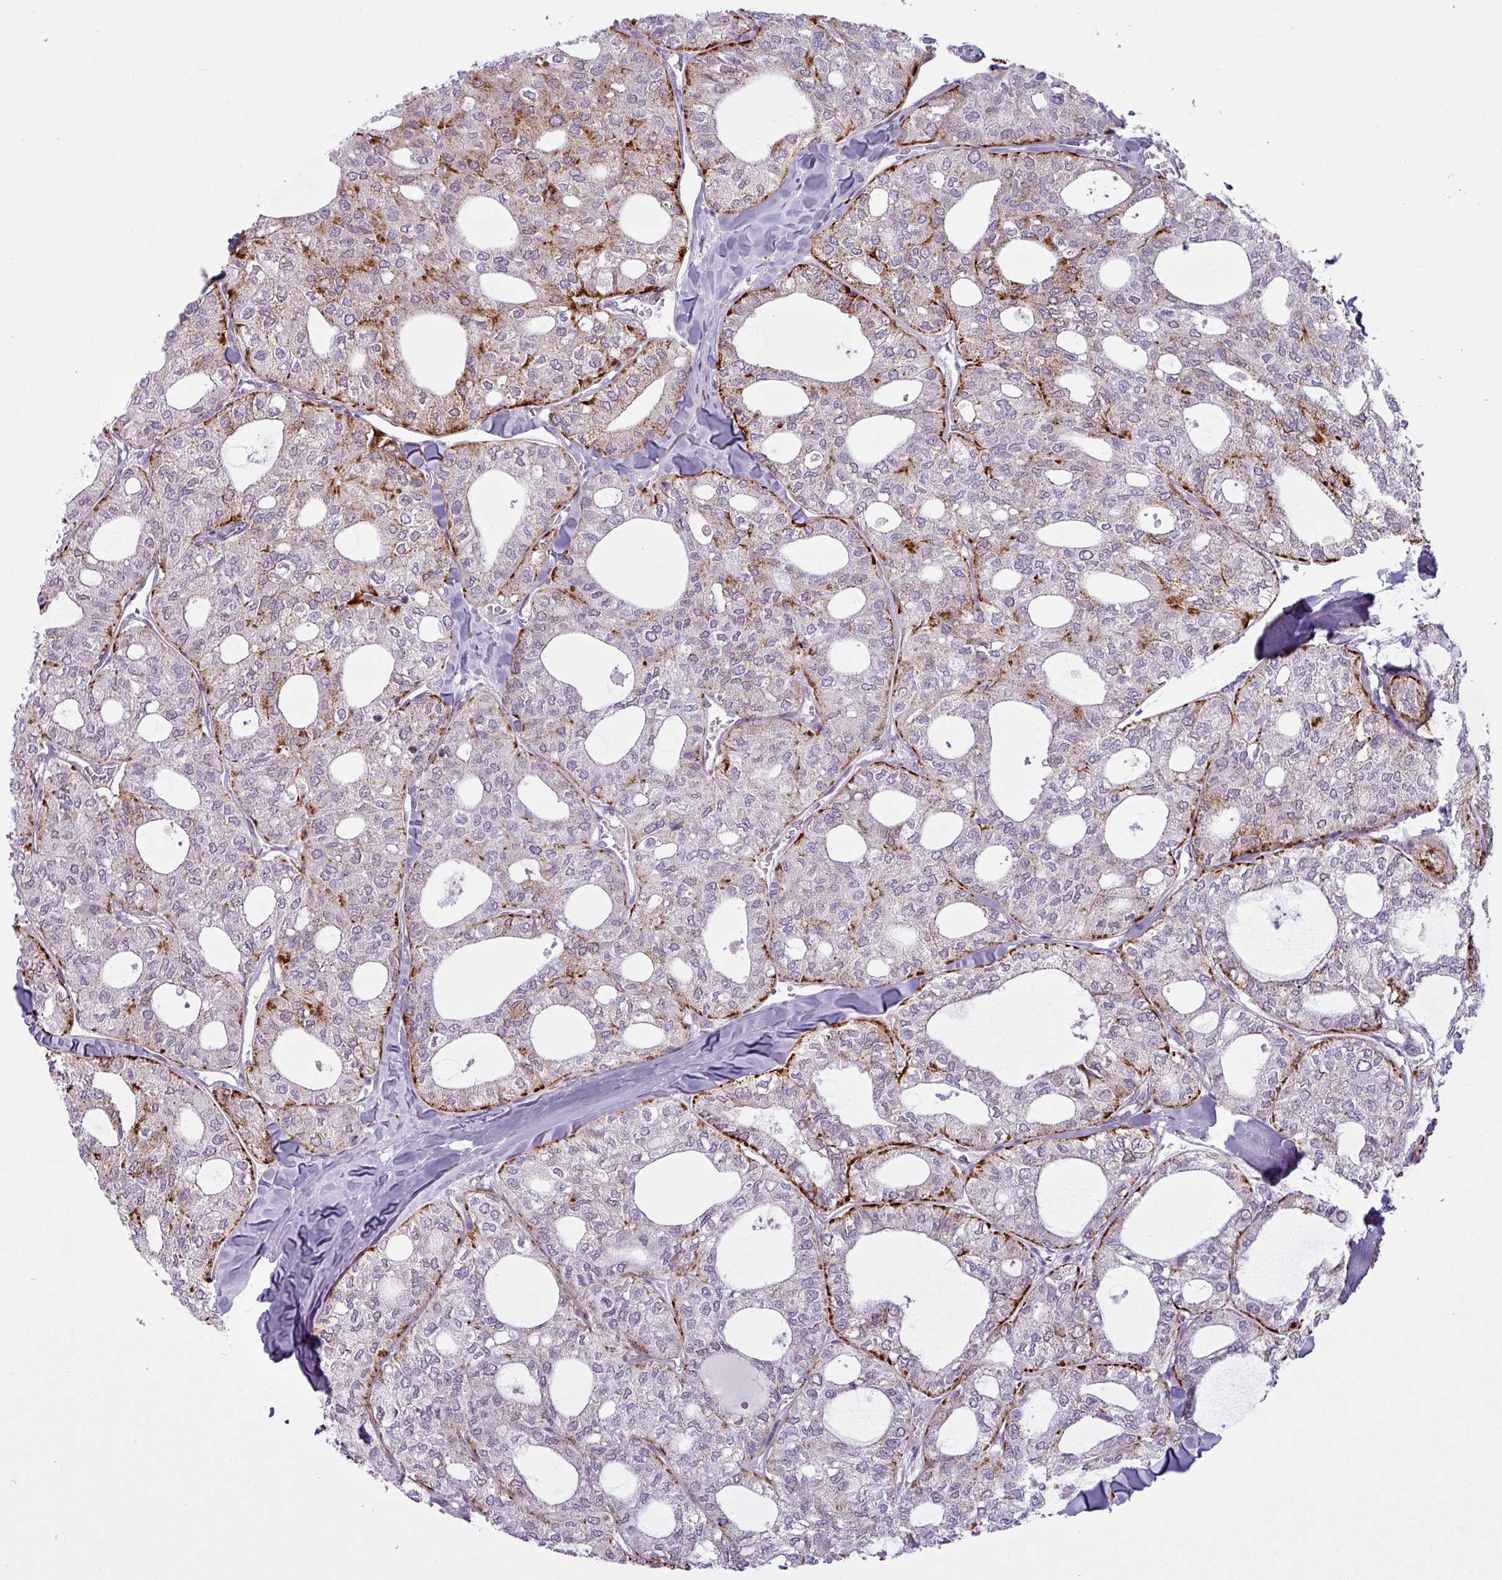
{"staining": {"intensity": "strong", "quantity": "25%-75%", "location": "cytoplasmic/membranous"}, "tissue": "thyroid cancer", "cell_type": "Tumor cells", "image_type": "cancer", "snomed": [{"axis": "morphology", "description": "Follicular adenoma carcinoma, NOS"}, {"axis": "topography", "description": "Thyroid gland"}], "caption": "Approximately 25%-75% of tumor cells in follicular adenoma carcinoma (thyroid) exhibit strong cytoplasmic/membranous protein positivity as visualized by brown immunohistochemical staining.", "gene": "MAP7D2", "patient": {"sex": "male", "age": 75}}